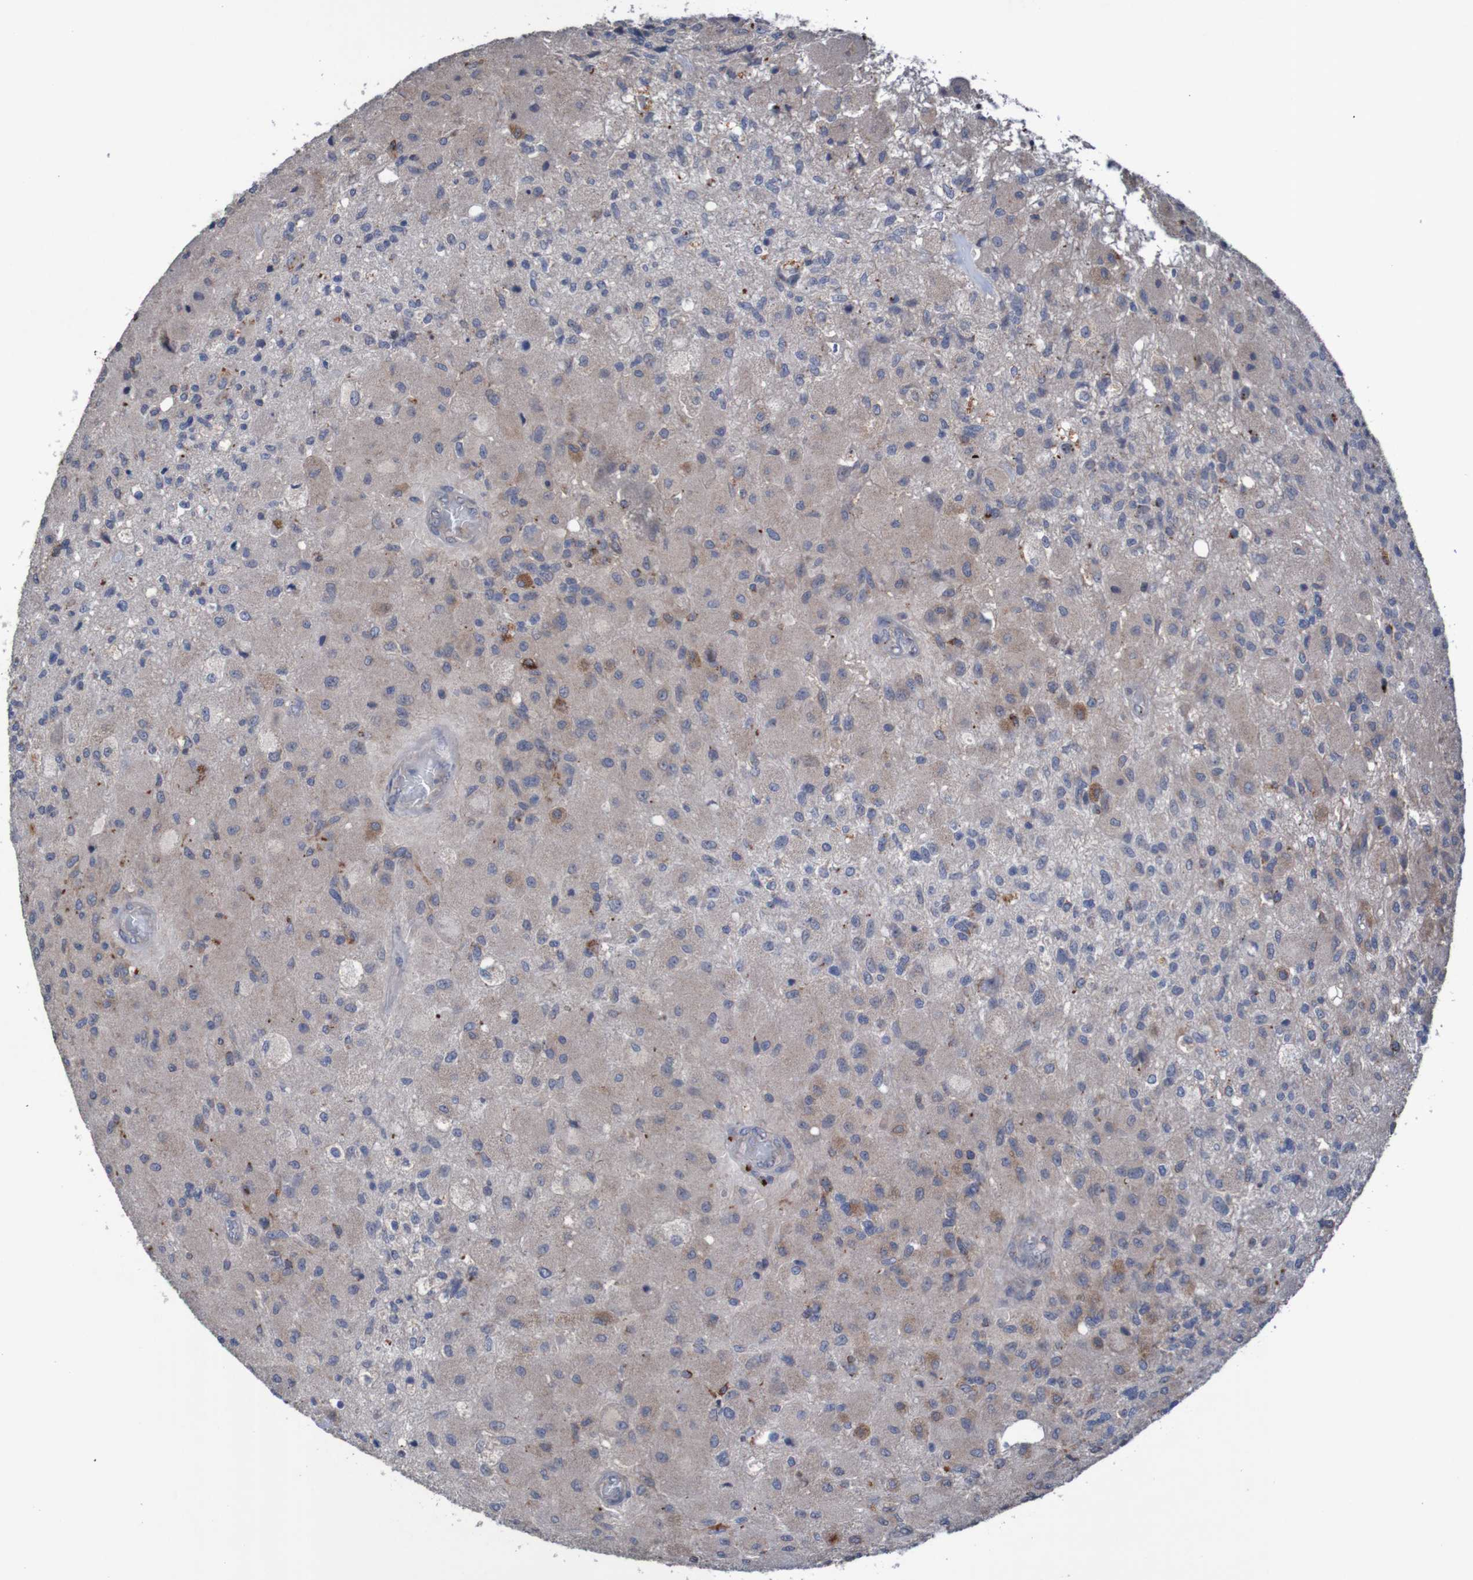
{"staining": {"intensity": "moderate", "quantity": ">75%", "location": "cytoplasmic/membranous"}, "tissue": "glioma", "cell_type": "Tumor cells", "image_type": "cancer", "snomed": [{"axis": "morphology", "description": "Normal tissue, NOS"}, {"axis": "morphology", "description": "Glioma, malignant, High grade"}, {"axis": "topography", "description": "Cerebral cortex"}], "caption": "This image exhibits glioma stained with immunohistochemistry to label a protein in brown. The cytoplasmic/membranous of tumor cells show moderate positivity for the protein. Nuclei are counter-stained blue.", "gene": "ANGPT4", "patient": {"sex": "male", "age": 77}}